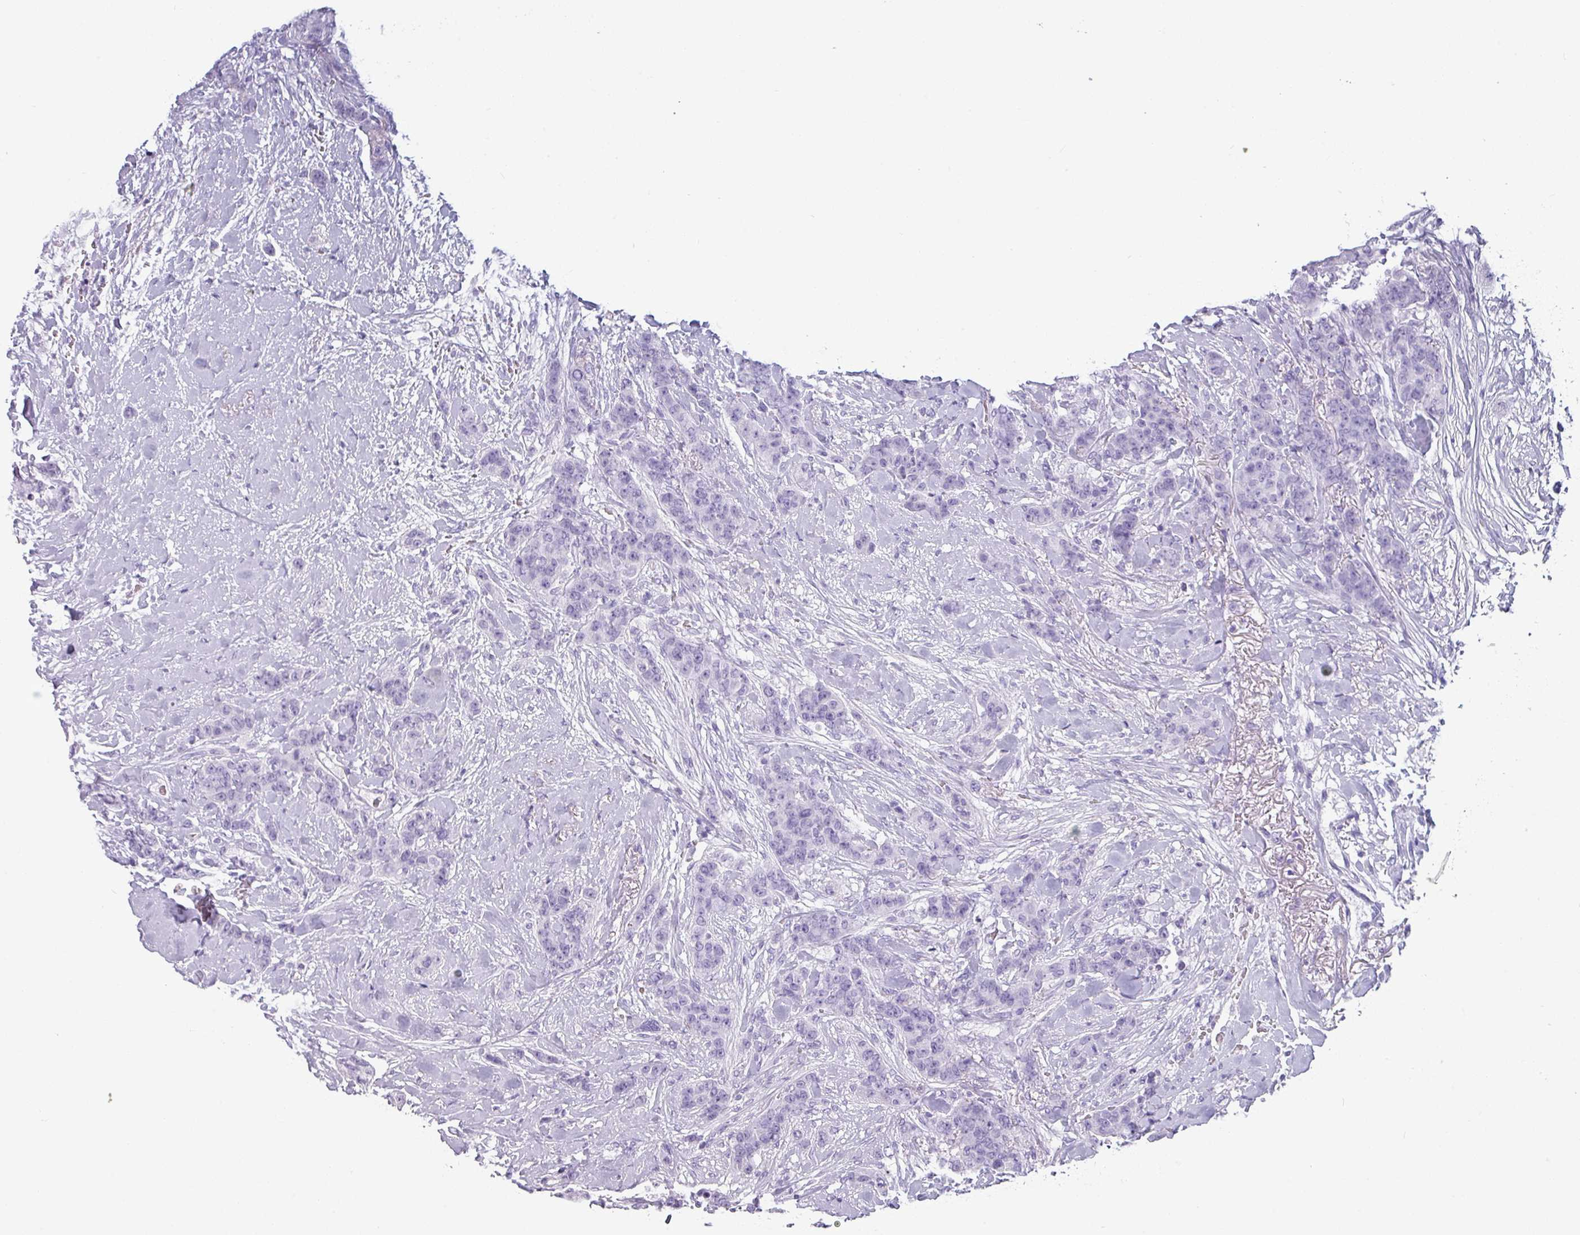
{"staining": {"intensity": "negative", "quantity": "none", "location": "none"}, "tissue": "breast cancer", "cell_type": "Tumor cells", "image_type": "cancer", "snomed": [{"axis": "morphology", "description": "Duct carcinoma"}, {"axis": "topography", "description": "Breast"}], "caption": "Tumor cells show no significant expression in invasive ductal carcinoma (breast). (DAB IHC visualized using brightfield microscopy, high magnification).", "gene": "CRYBB2", "patient": {"sex": "female", "age": 40}}